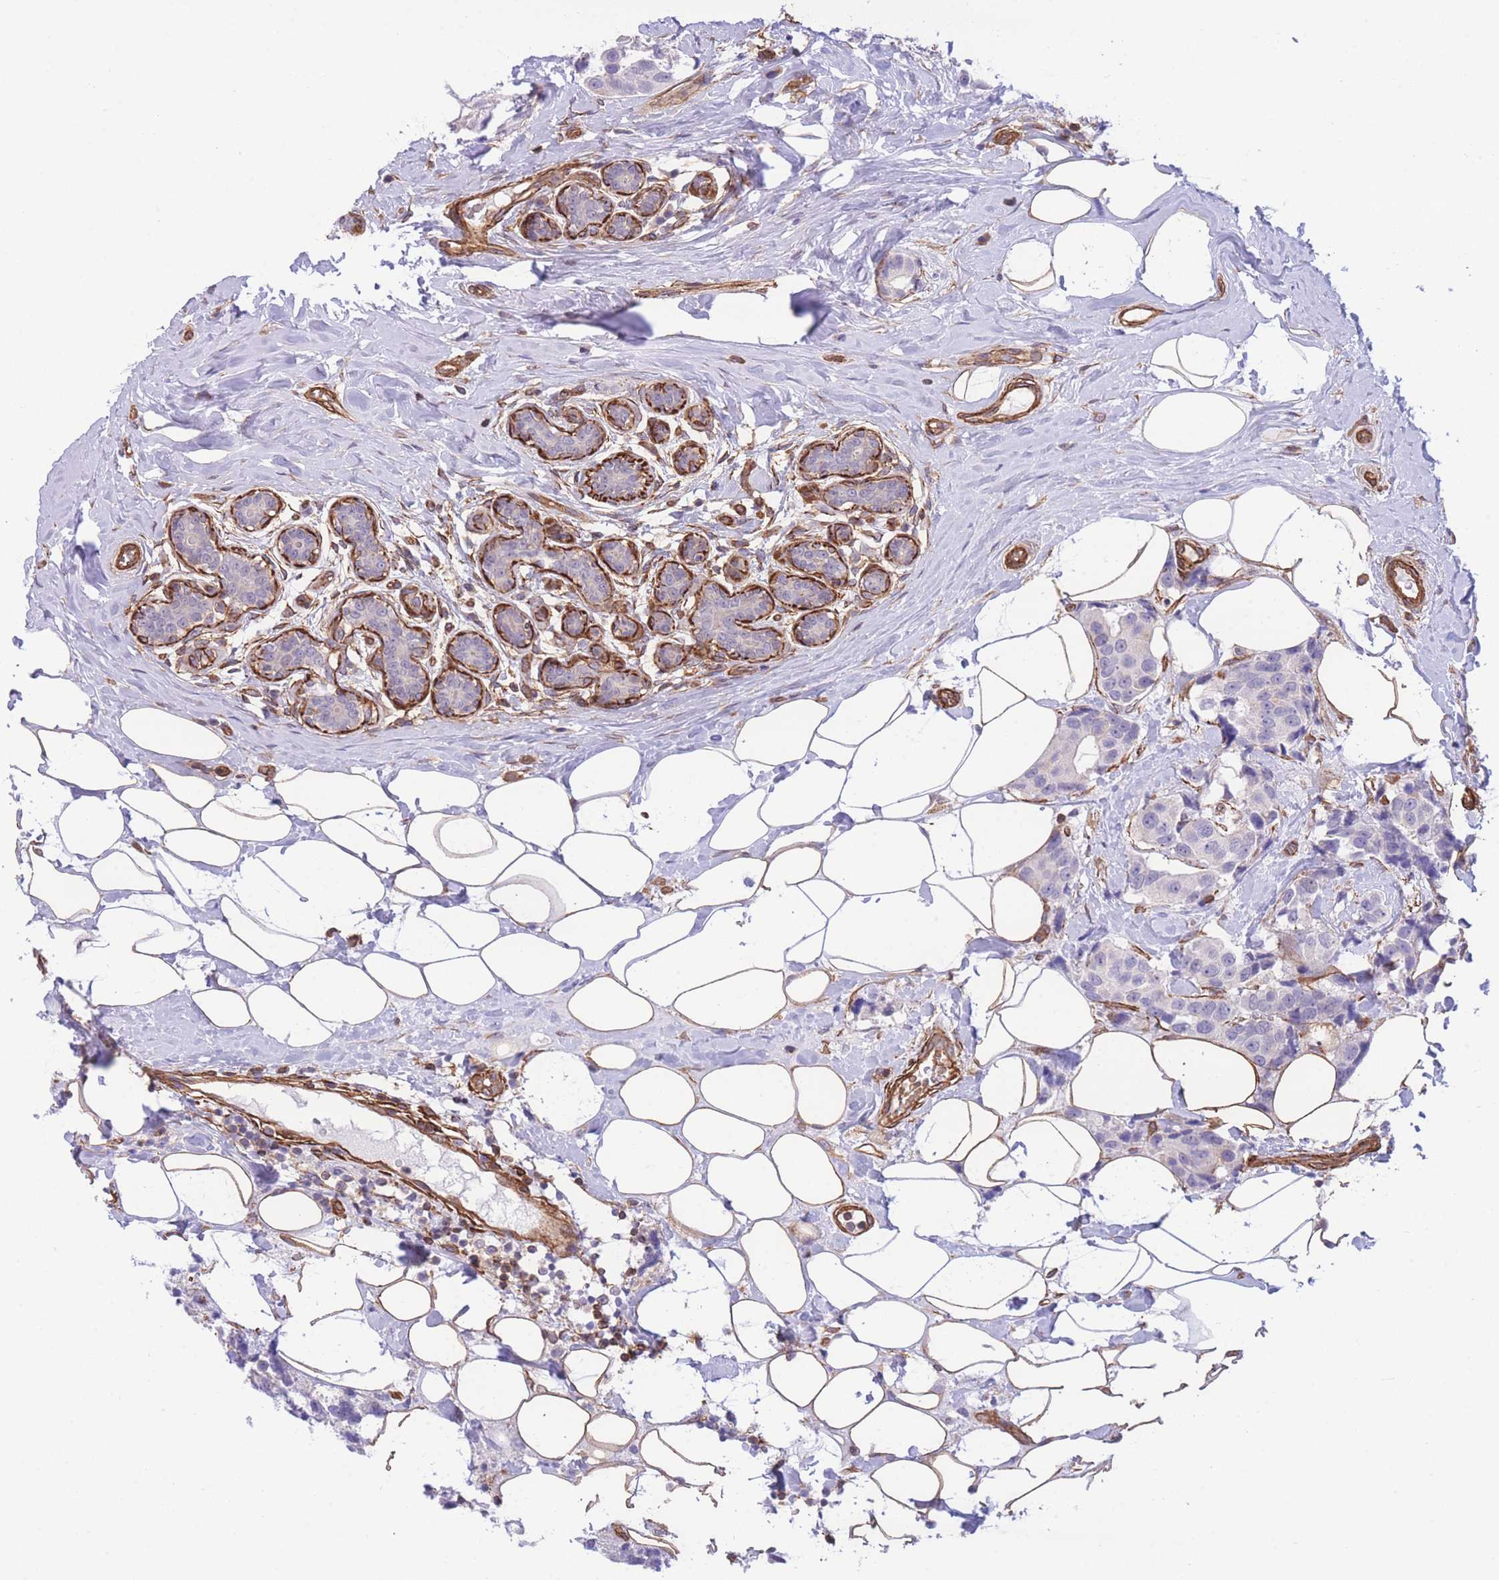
{"staining": {"intensity": "negative", "quantity": "none", "location": "none"}, "tissue": "breast cancer", "cell_type": "Tumor cells", "image_type": "cancer", "snomed": [{"axis": "morphology", "description": "Normal tissue, NOS"}, {"axis": "morphology", "description": "Duct carcinoma"}, {"axis": "topography", "description": "Breast"}], "caption": "Breast cancer was stained to show a protein in brown. There is no significant expression in tumor cells.", "gene": "CDC25B", "patient": {"sex": "female", "age": 39}}